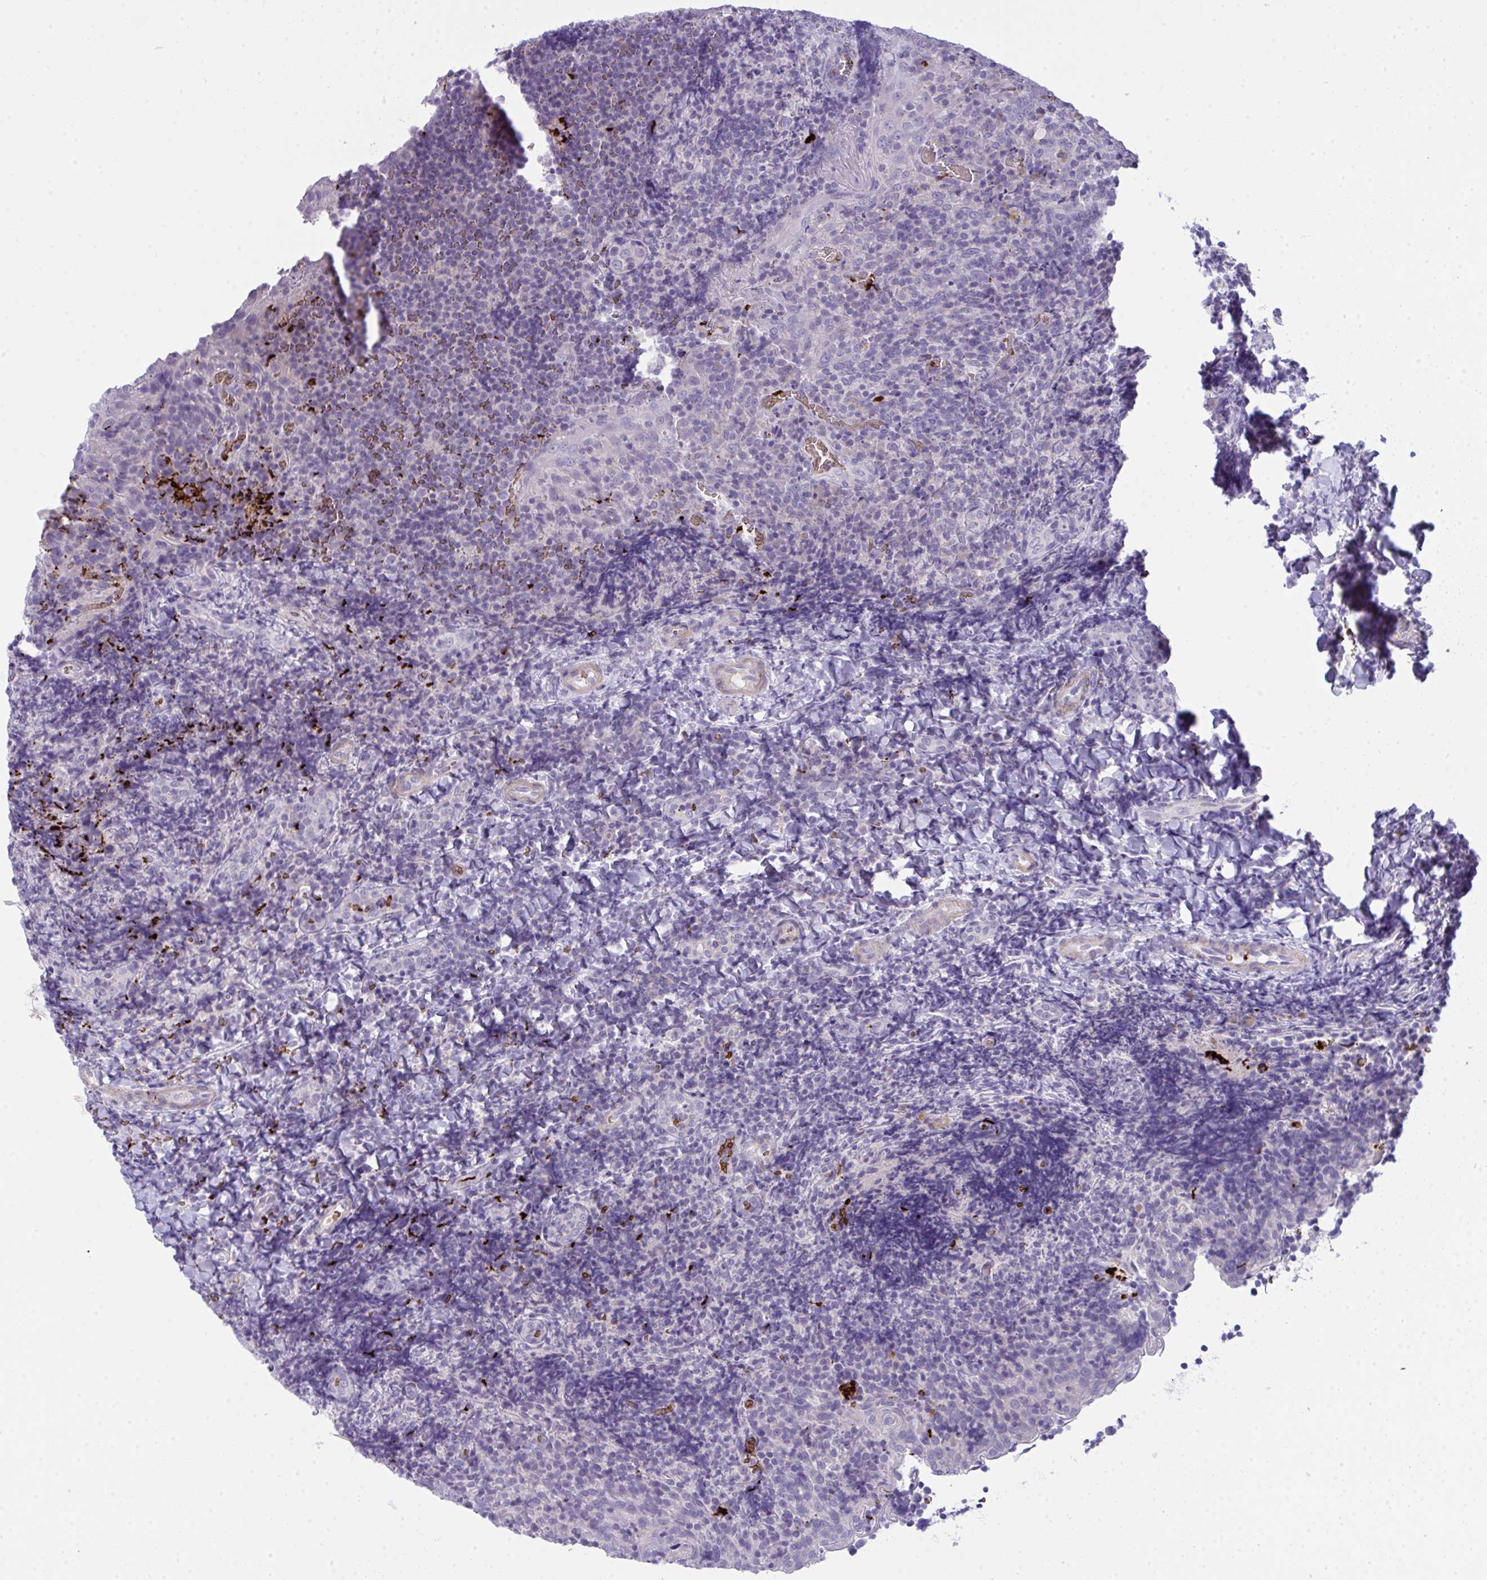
{"staining": {"intensity": "negative", "quantity": "none", "location": "none"}, "tissue": "tonsil", "cell_type": "Germinal center cells", "image_type": "normal", "snomed": [{"axis": "morphology", "description": "Normal tissue, NOS"}, {"axis": "topography", "description": "Tonsil"}], "caption": "High power microscopy histopathology image of an immunohistochemistry (IHC) photomicrograph of normal tonsil, revealing no significant staining in germinal center cells.", "gene": "SPTB", "patient": {"sex": "male", "age": 17}}